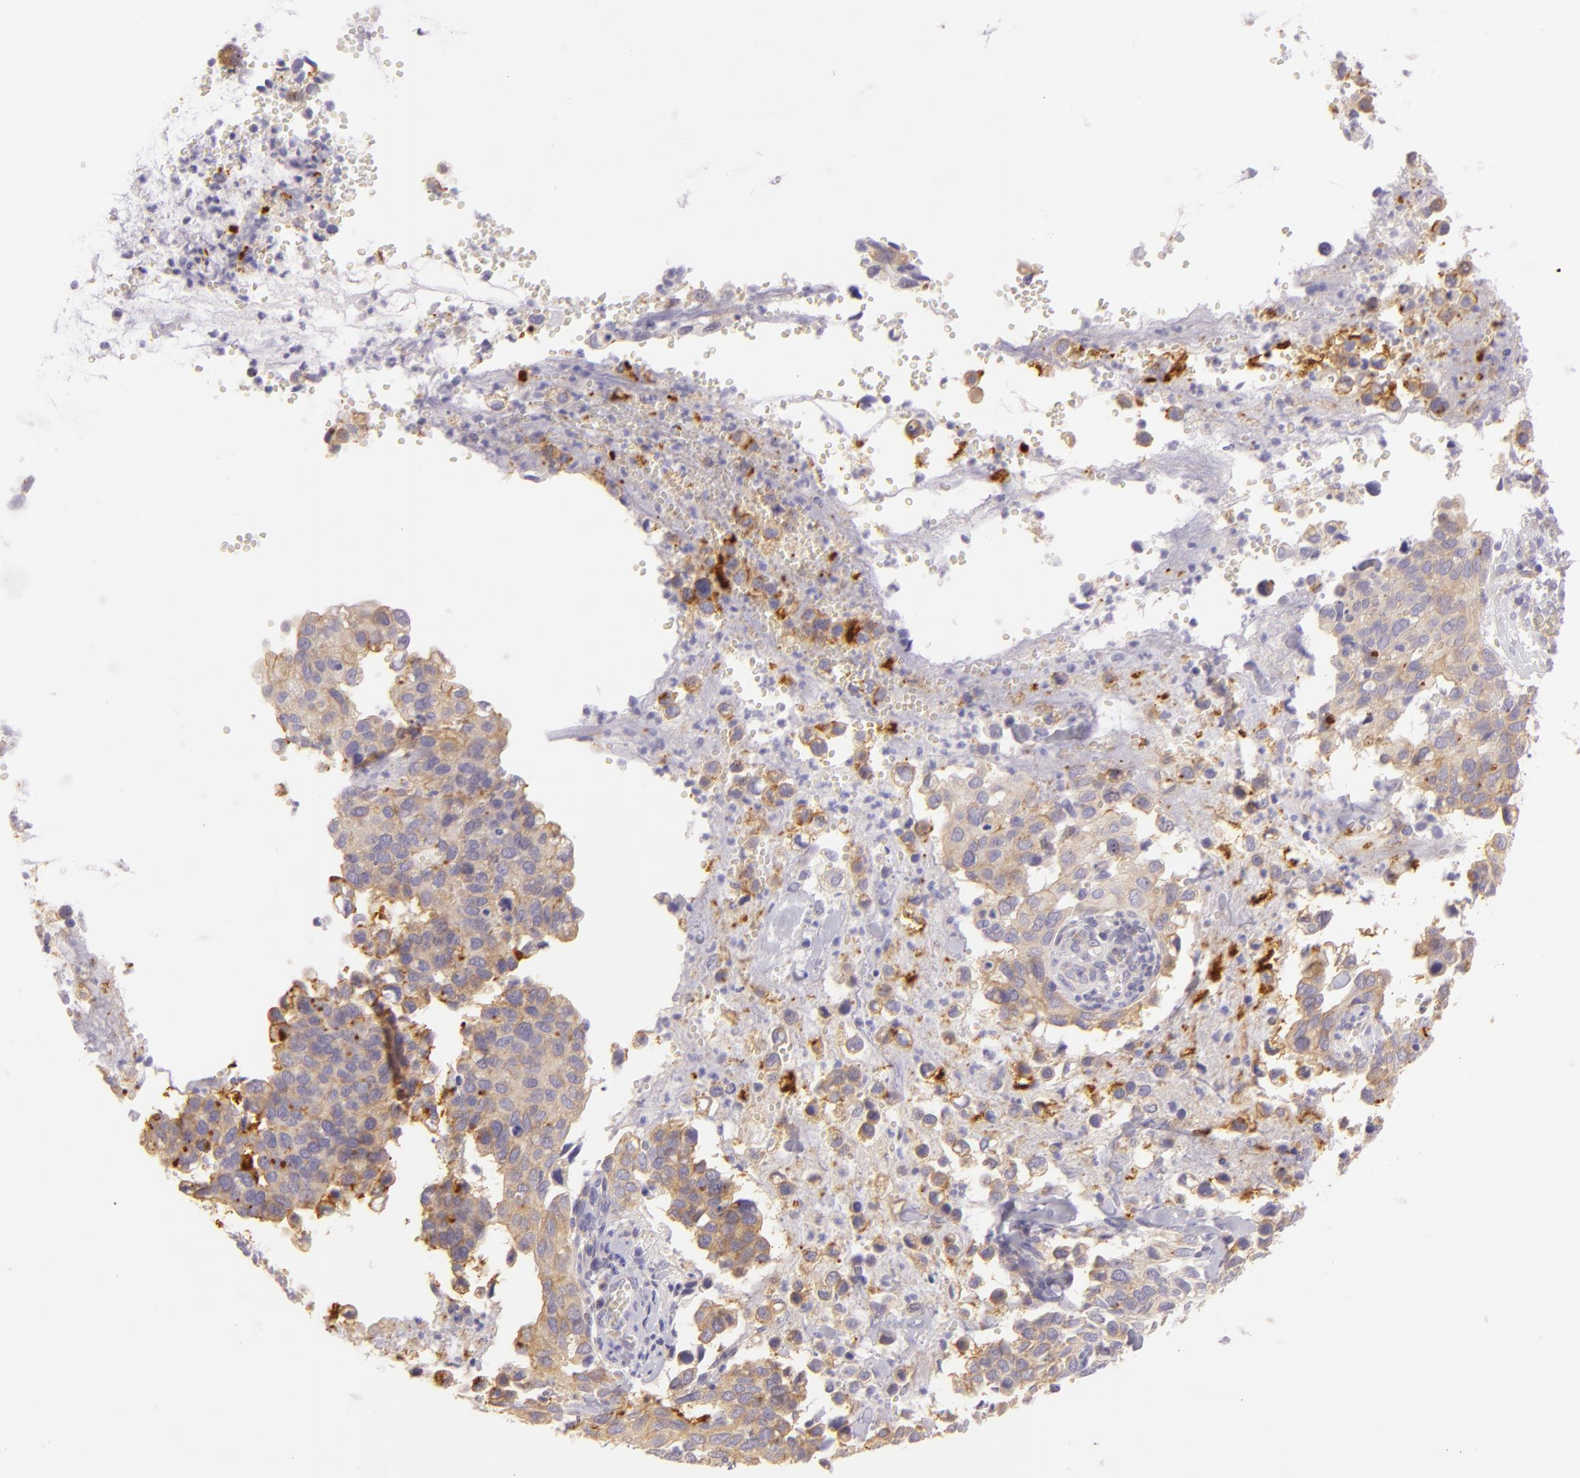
{"staining": {"intensity": "weak", "quantity": ">75%", "location": "cytoplasmic/membranous"}, "tissue": "cervical cancer", "cell_type": "Tumor cells", "image_type": "cancer", "snomed": [{"axis": "morphology", "description": "Normal tissue, NOS"}, {"axis": "morphology", "description": "Squamous cell carcinoma, NOS"}, {"axis": "topography", "description": "Cervix"}], "caption": "Cervical cancer stained for a protein (brown) displays weak cytoplasmic/membranous positive staining in about >75% of tumor cells.", "gene": "ZC3H7B", "patient": {"sex": "female", "age": 45}}